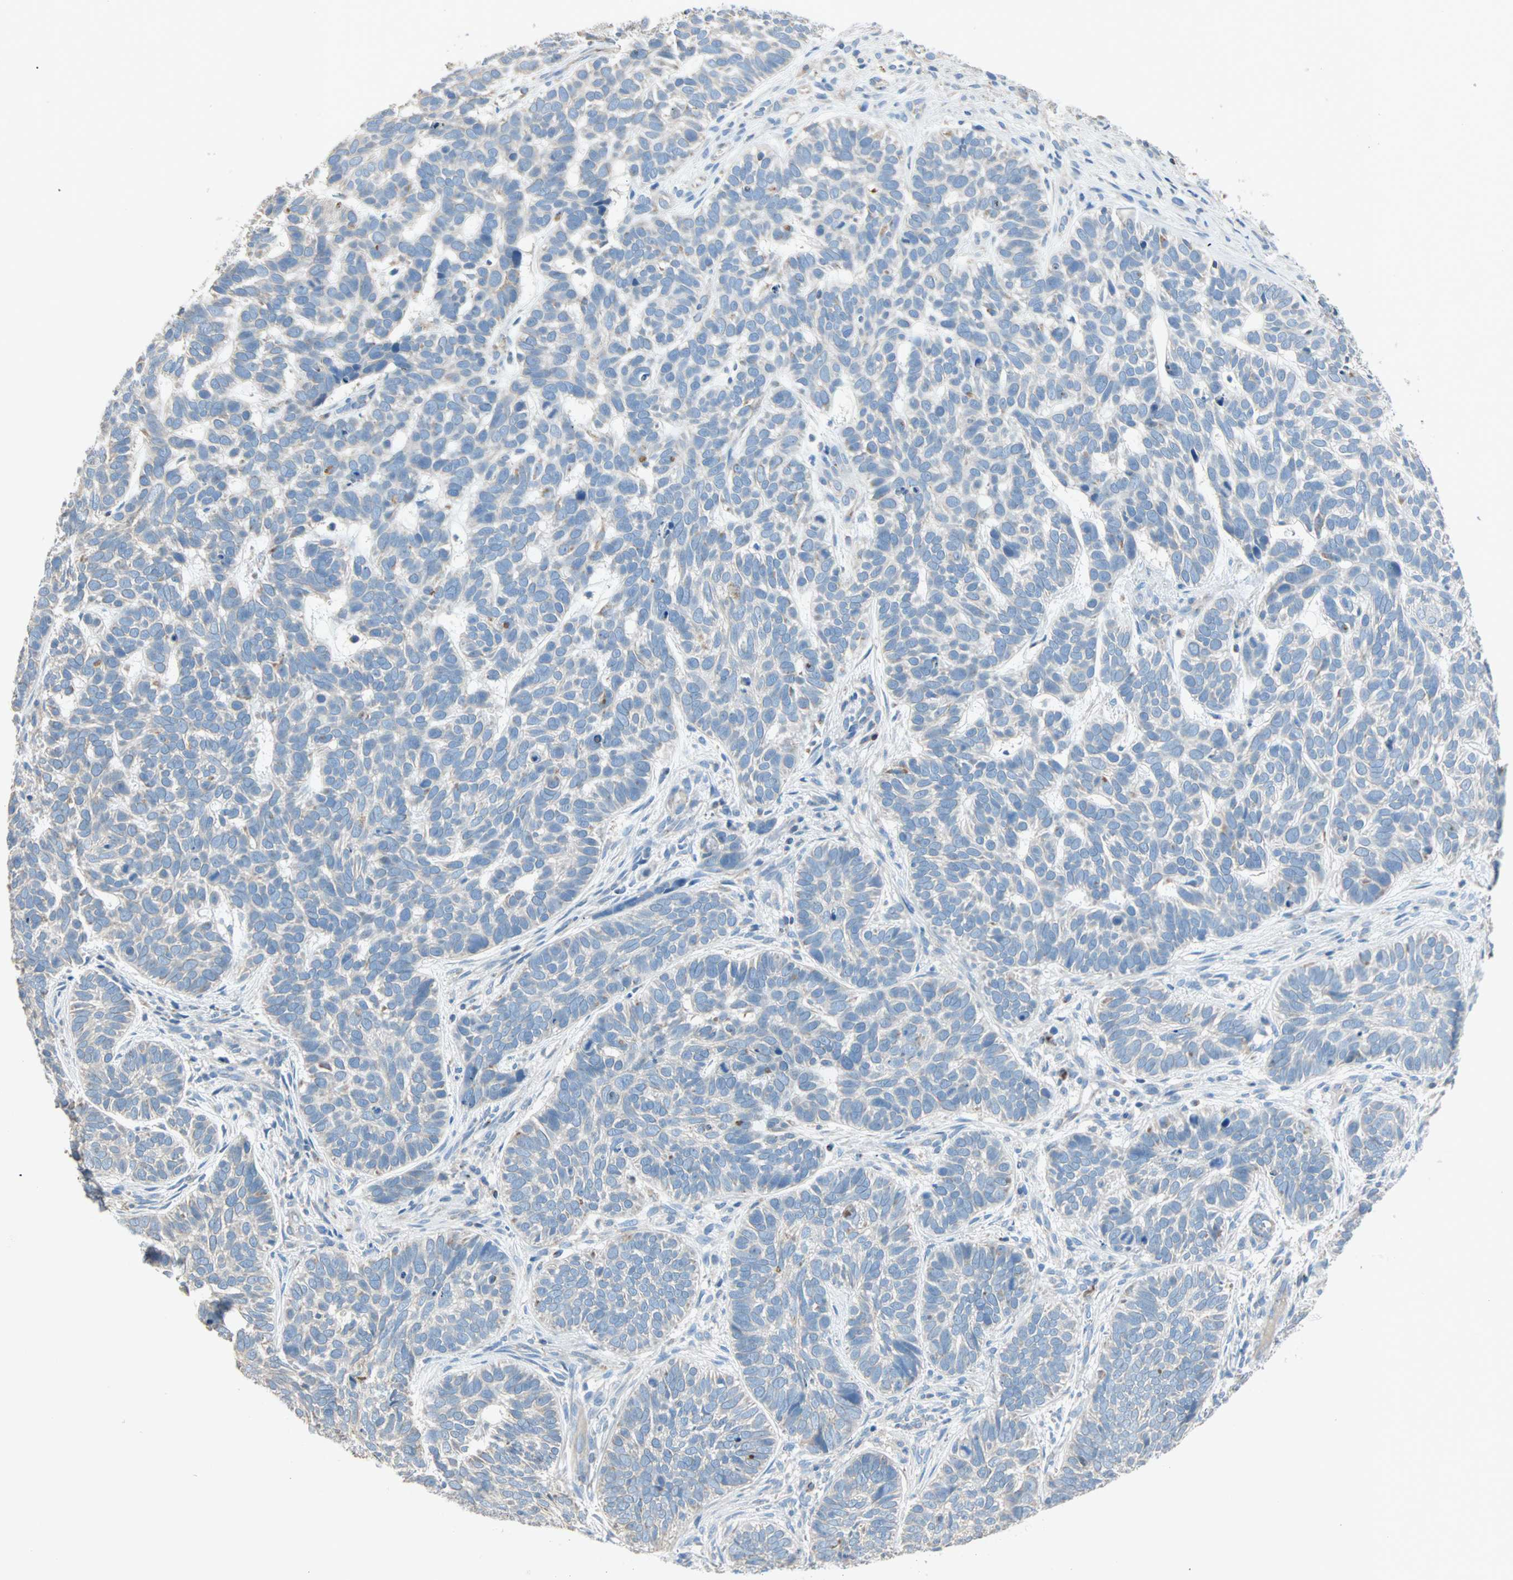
{"staining": {"intensity": "negative", "quantity": "none", "location": "none"}, "tissue": "skin cancer", "cell_type": "Tumor cells", "image_type": "cancer", "snomed": [{"axis": "morphology", "description": "Basal cell carcinoma"}, {"axis": "topography", "description": "Skin"}], "caption": "Immunohistochemical staining of human basal cell carcinoma (skin) demonstrates no significant expression in tumor cells.", "gene": "ACVRL1", "patient": {"sex": "male", "age": 87}}